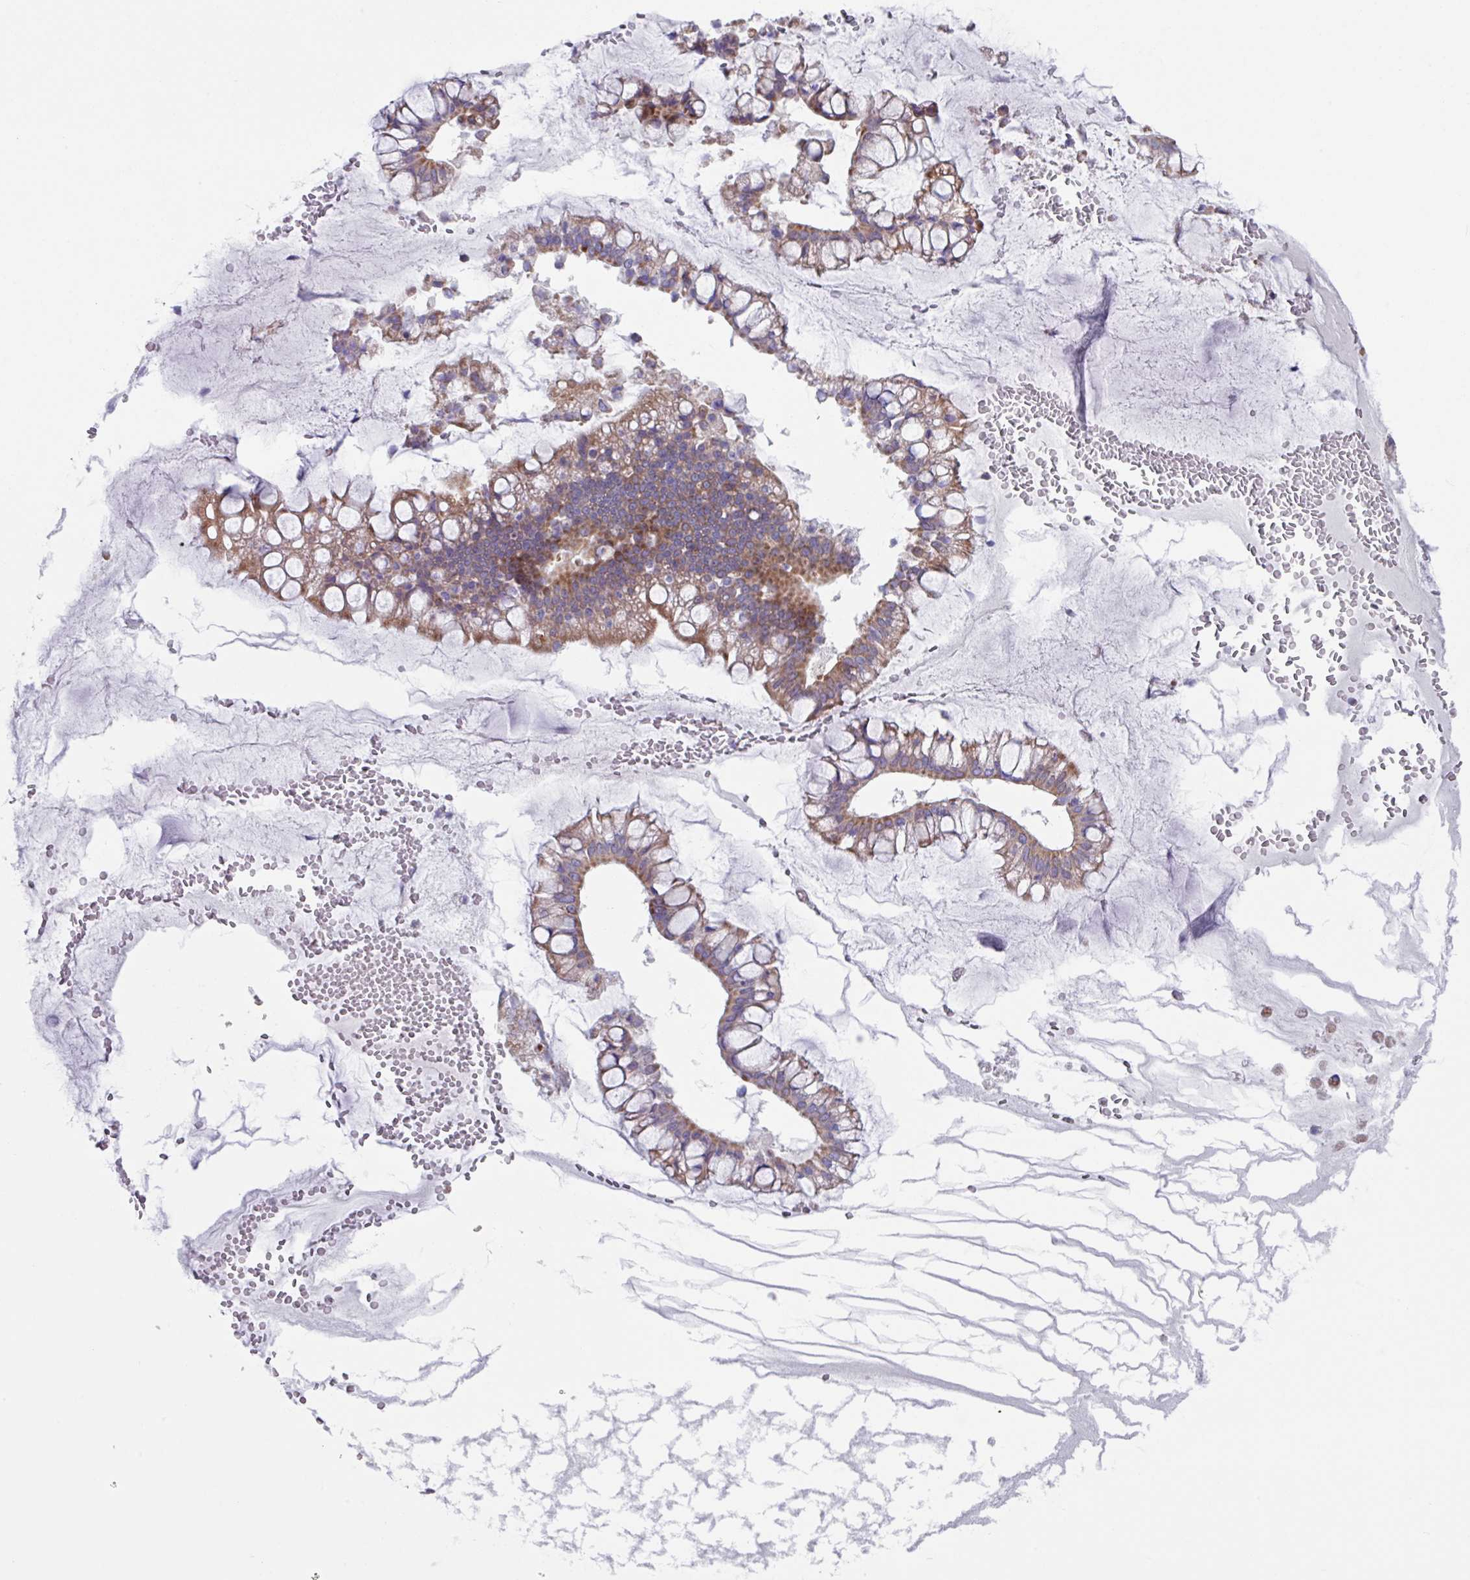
{"staining": {"intensity": "moderate", "quantity": ">75%", "location": "cytoplasmic/membranous"}, "tissue": "ovarian cancer", "cell_type": "Tumor cells", "image_type": "cancer", "snomed": [{"axis": "morphology", "description": "Cystadenocarcinoma, mucinous, NOS"}, {"axis": "topography", "description": "Ovary"}], "caption": "The histopathology image displays staining of ovarian cancer, revealing moderate cytoplasmic/membranous protein expression (brown color) within tumor cells.", "gene": "OTULIN", "patient": {"sex": "female", "age": 73}}